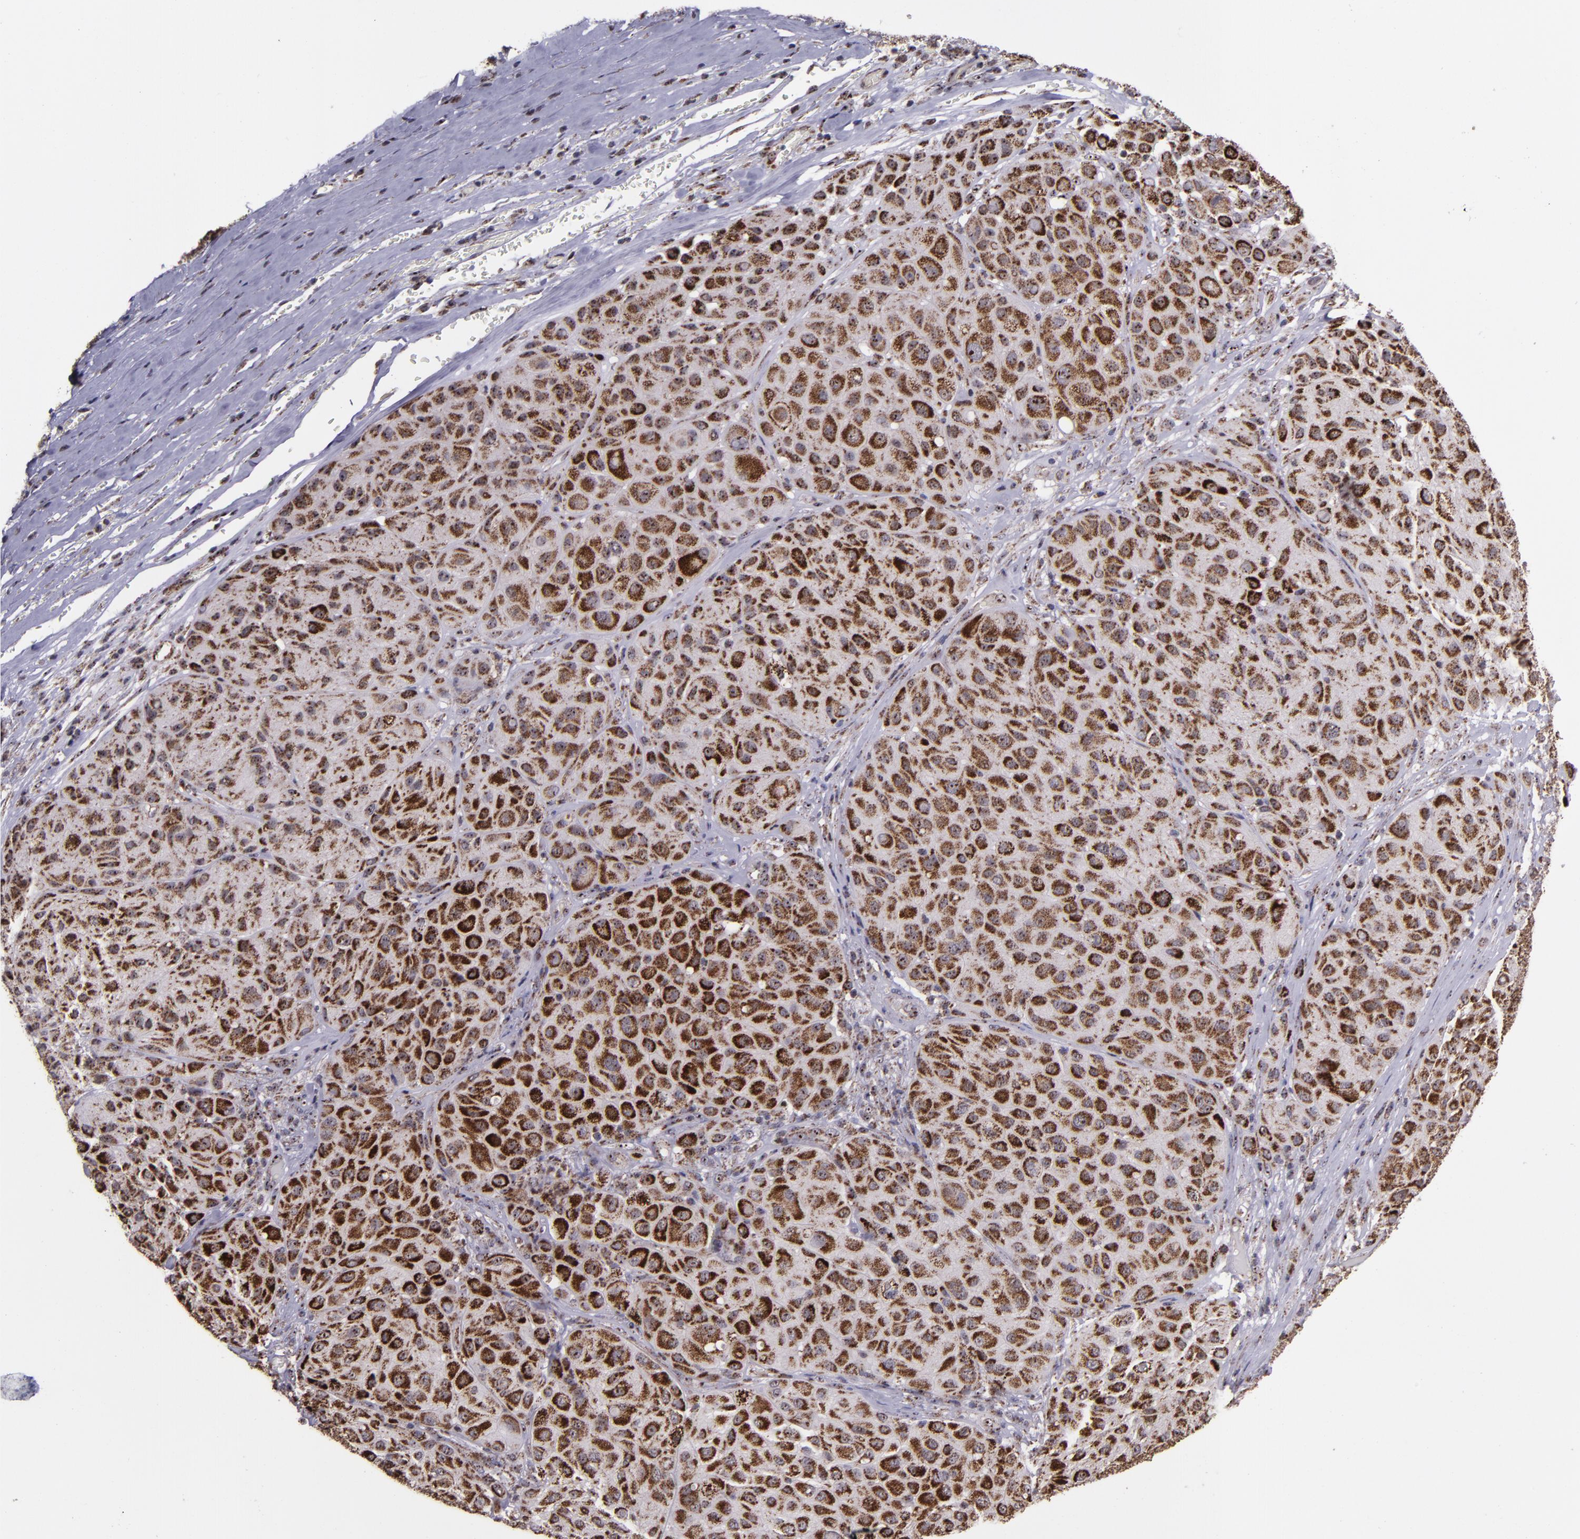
{"staining": {"intensity": "moderate", "quantity": ">75%", "location": "cytoplasmic/membranous,nuclear"}, "tissue": "melanoma", "cell_type": "Tumor cells", "image_type": "cancer", "snomed": [{"axis": "morphology", "description": "Normal tissue, NOS"}, {"axis": "morphology", "description": "Malignant melanoma, Metastatic site"}, {"axis": "topography", "description": "Skin"}], "caption": "DAB (3,3'-diaminobenzidine) immunohistochemical staining of human malignant melanoma (metastatic site) shows moderate cytoplasmic/membranous and nuclear protein expression in approximately >75% of tumor cells.", "gene": "LONP1", "patient": {"sex": "male", "age": 41}}